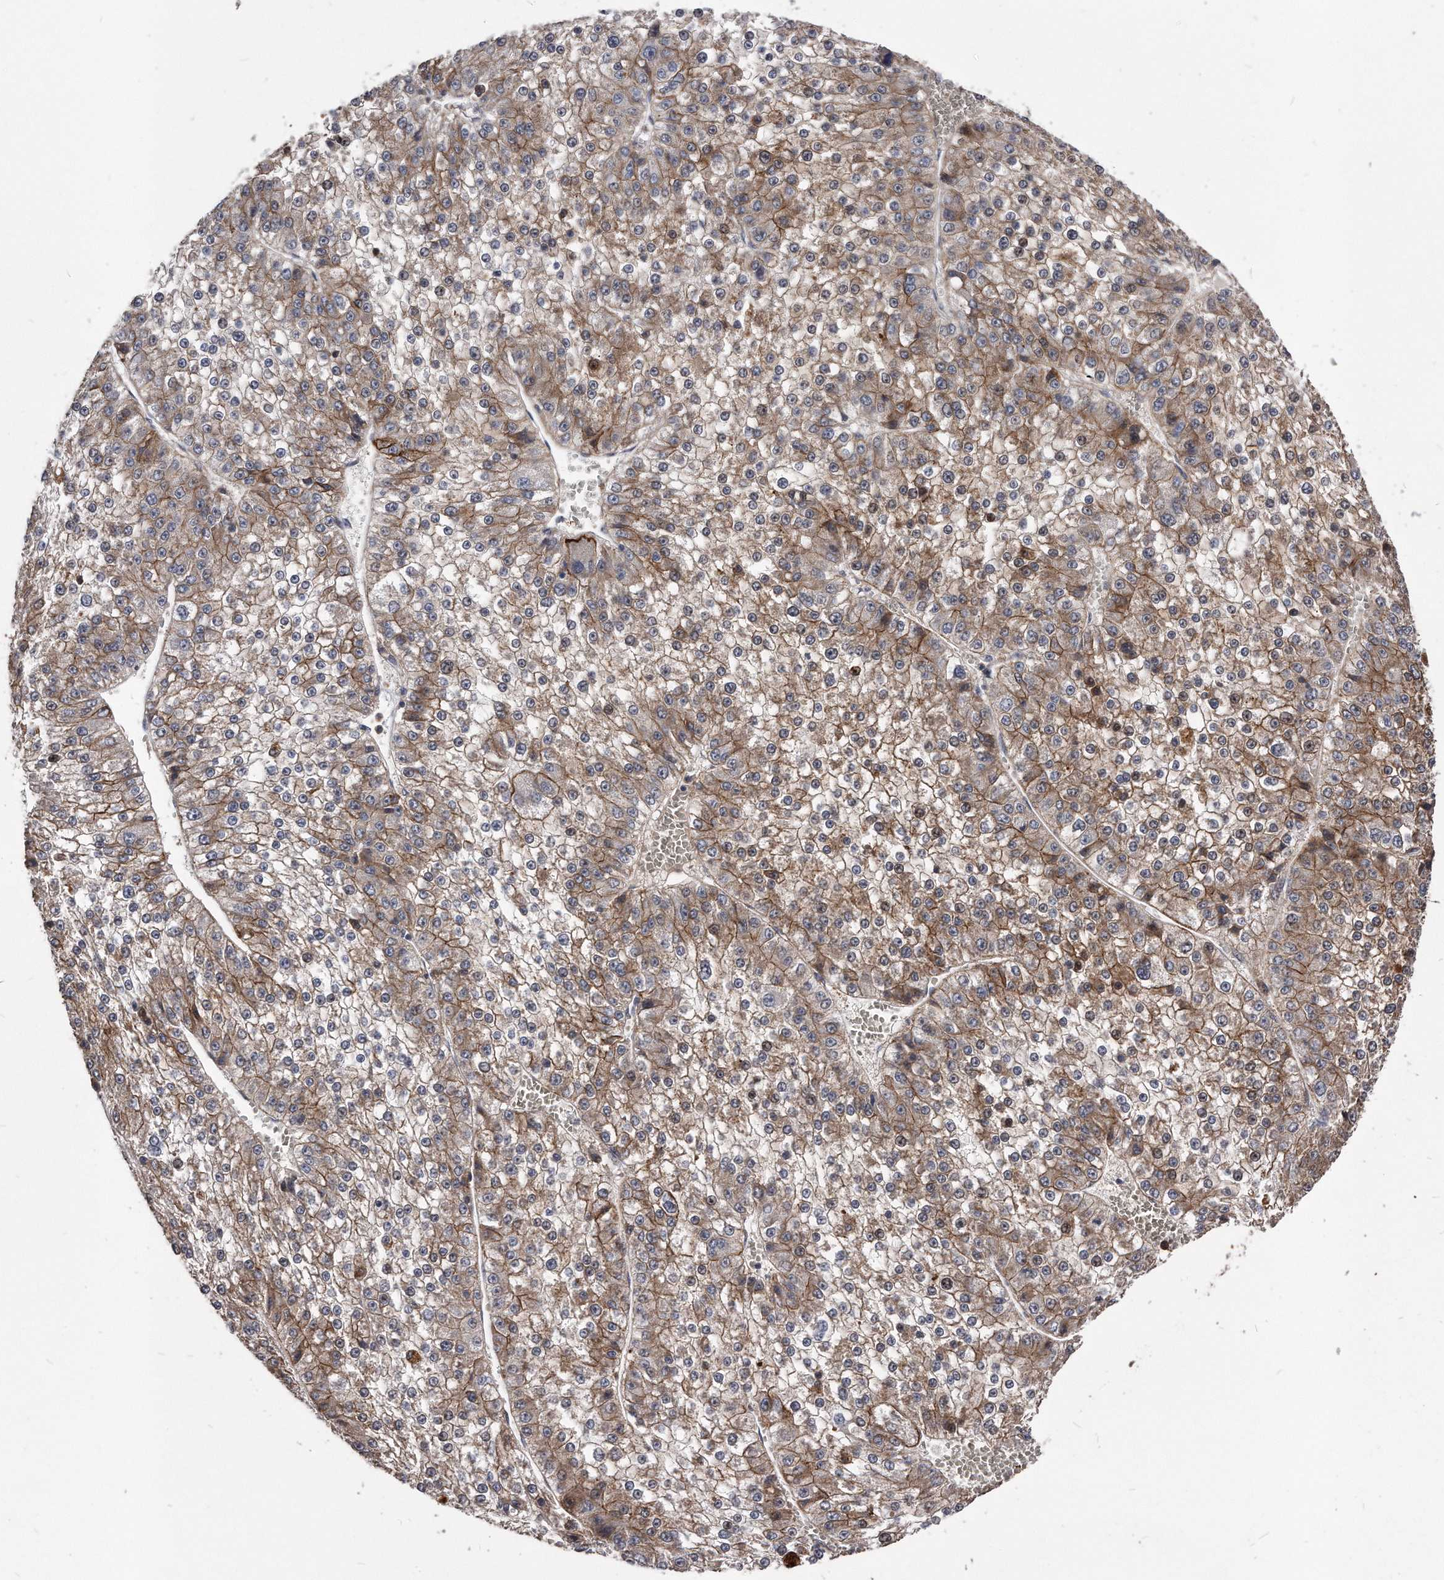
{"staining": {"intensity": "moderate", "quantity": ">75%", "location": "cytoplasmic/membranous"}, "tissue": "liver cancer", "cell_type": "Tumor cells", "image_type": "cancer", "snomed": [{"axis": "morphology", "description": "Carcinoma, Hepatocellular, NOS"}, {"axis": "topography", "description": "Liver"}], "caption": "Human liver hepatocellular carcinoma stained with a brown dye exhibits moderate cytoplasmic/membranous positive positivity in about >75% of tumor cells.", "gene": "IL20RA", "patient": {"sex": "female", "age": 73}}